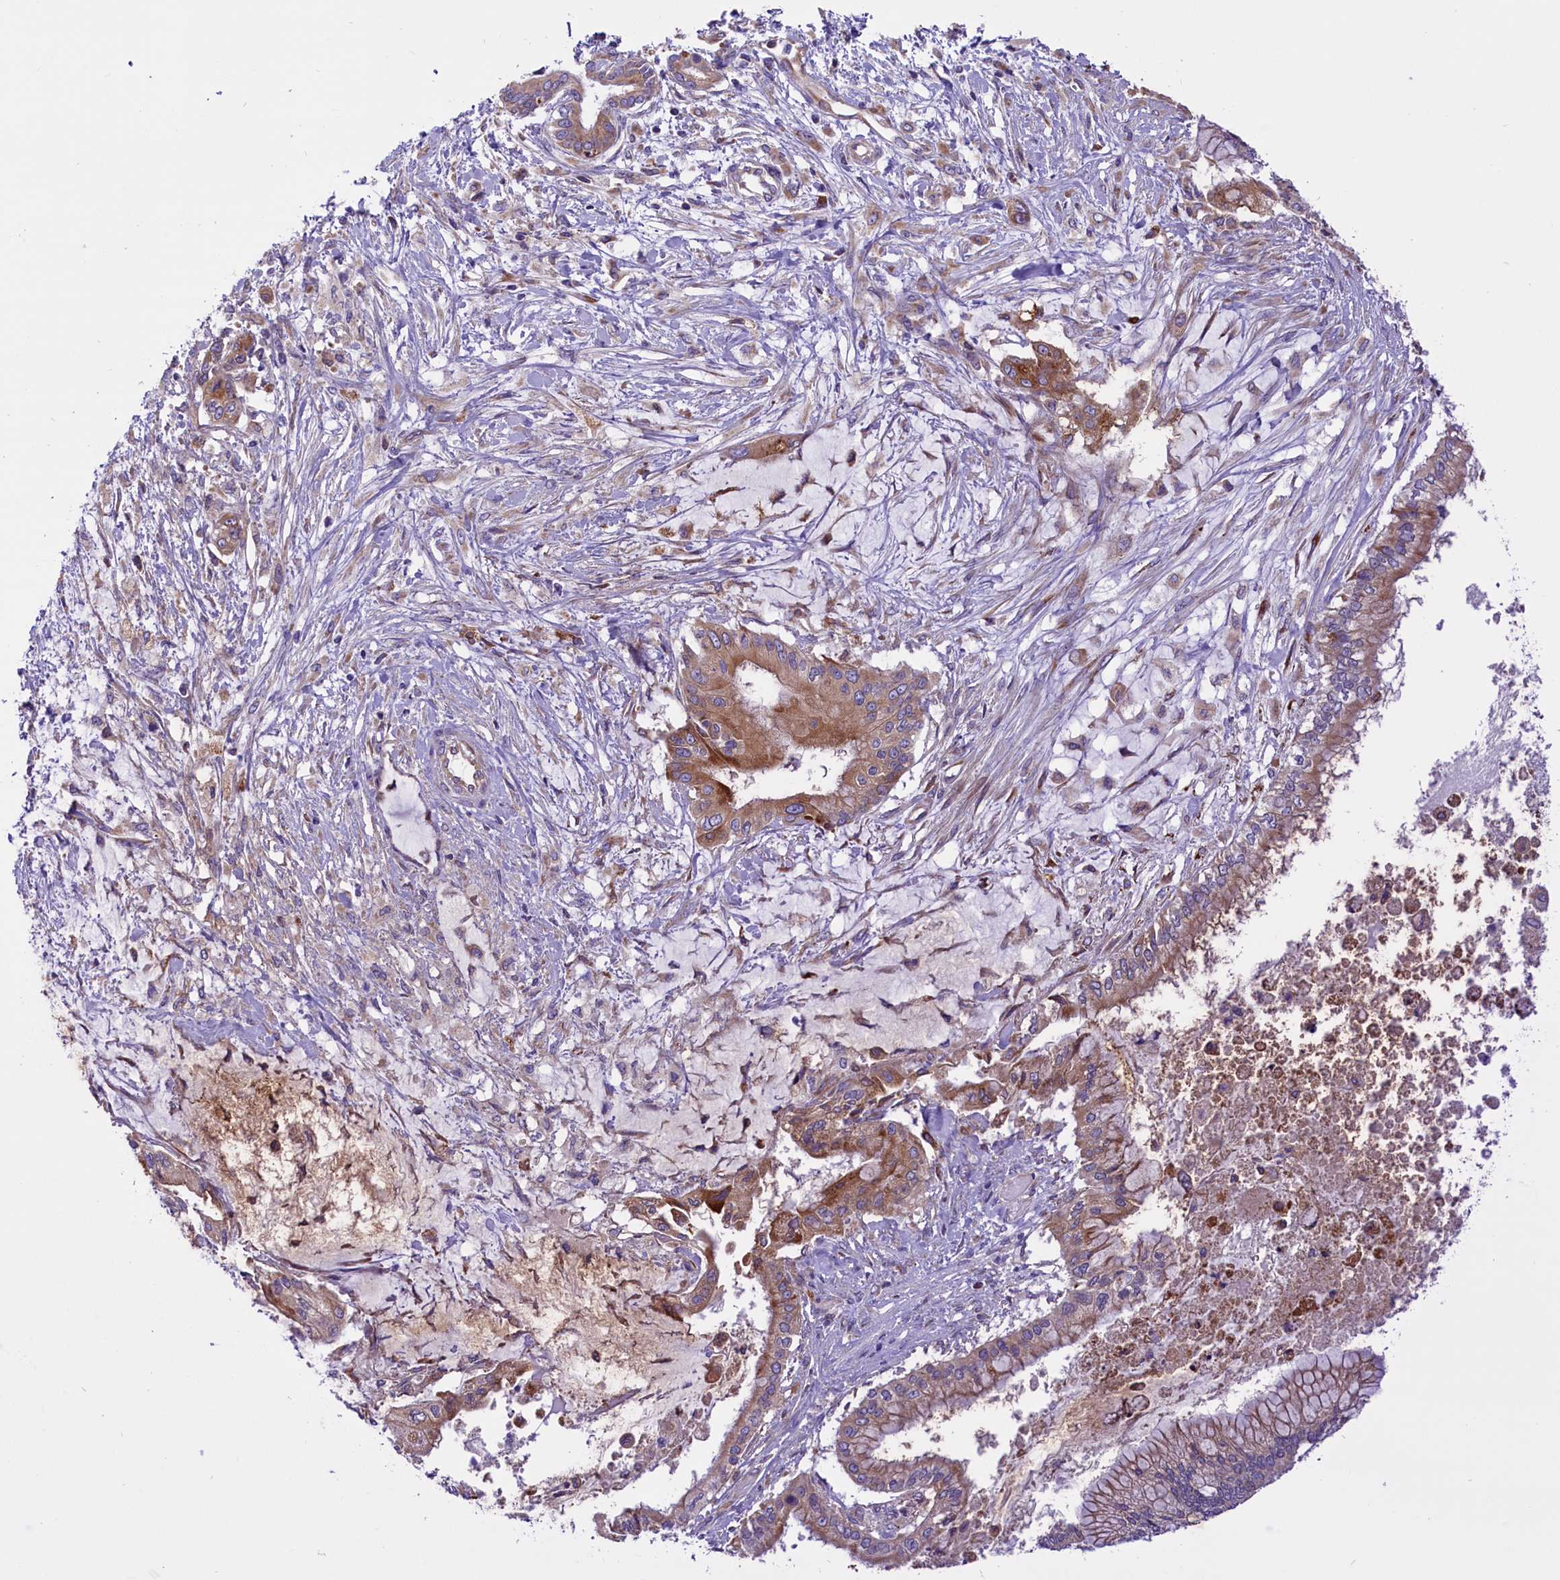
{"staining": {"intensity": "moderate", "quantity": ">75%", "location": "cytoplasmic/membranous"}, "tissue": "pancreatic cancer", "cell_type": "Tumor cells", "image_type": "cancer", "snomed": [{"axis": "morphology", "description": "Adenocarcinoma, NOS"}, {"axis": "topography", "description": "Pancreas"}], "caption": "The histopathology image displays immunohistochemical staining of pancreatic cancer (adenocarcinoma). There is moderate cytoplasmic/membranous positivity is identified in approximately >75% of tumor cells.", "gene": "PTPRU", "patient": {"sex": "male", "age": 46}}